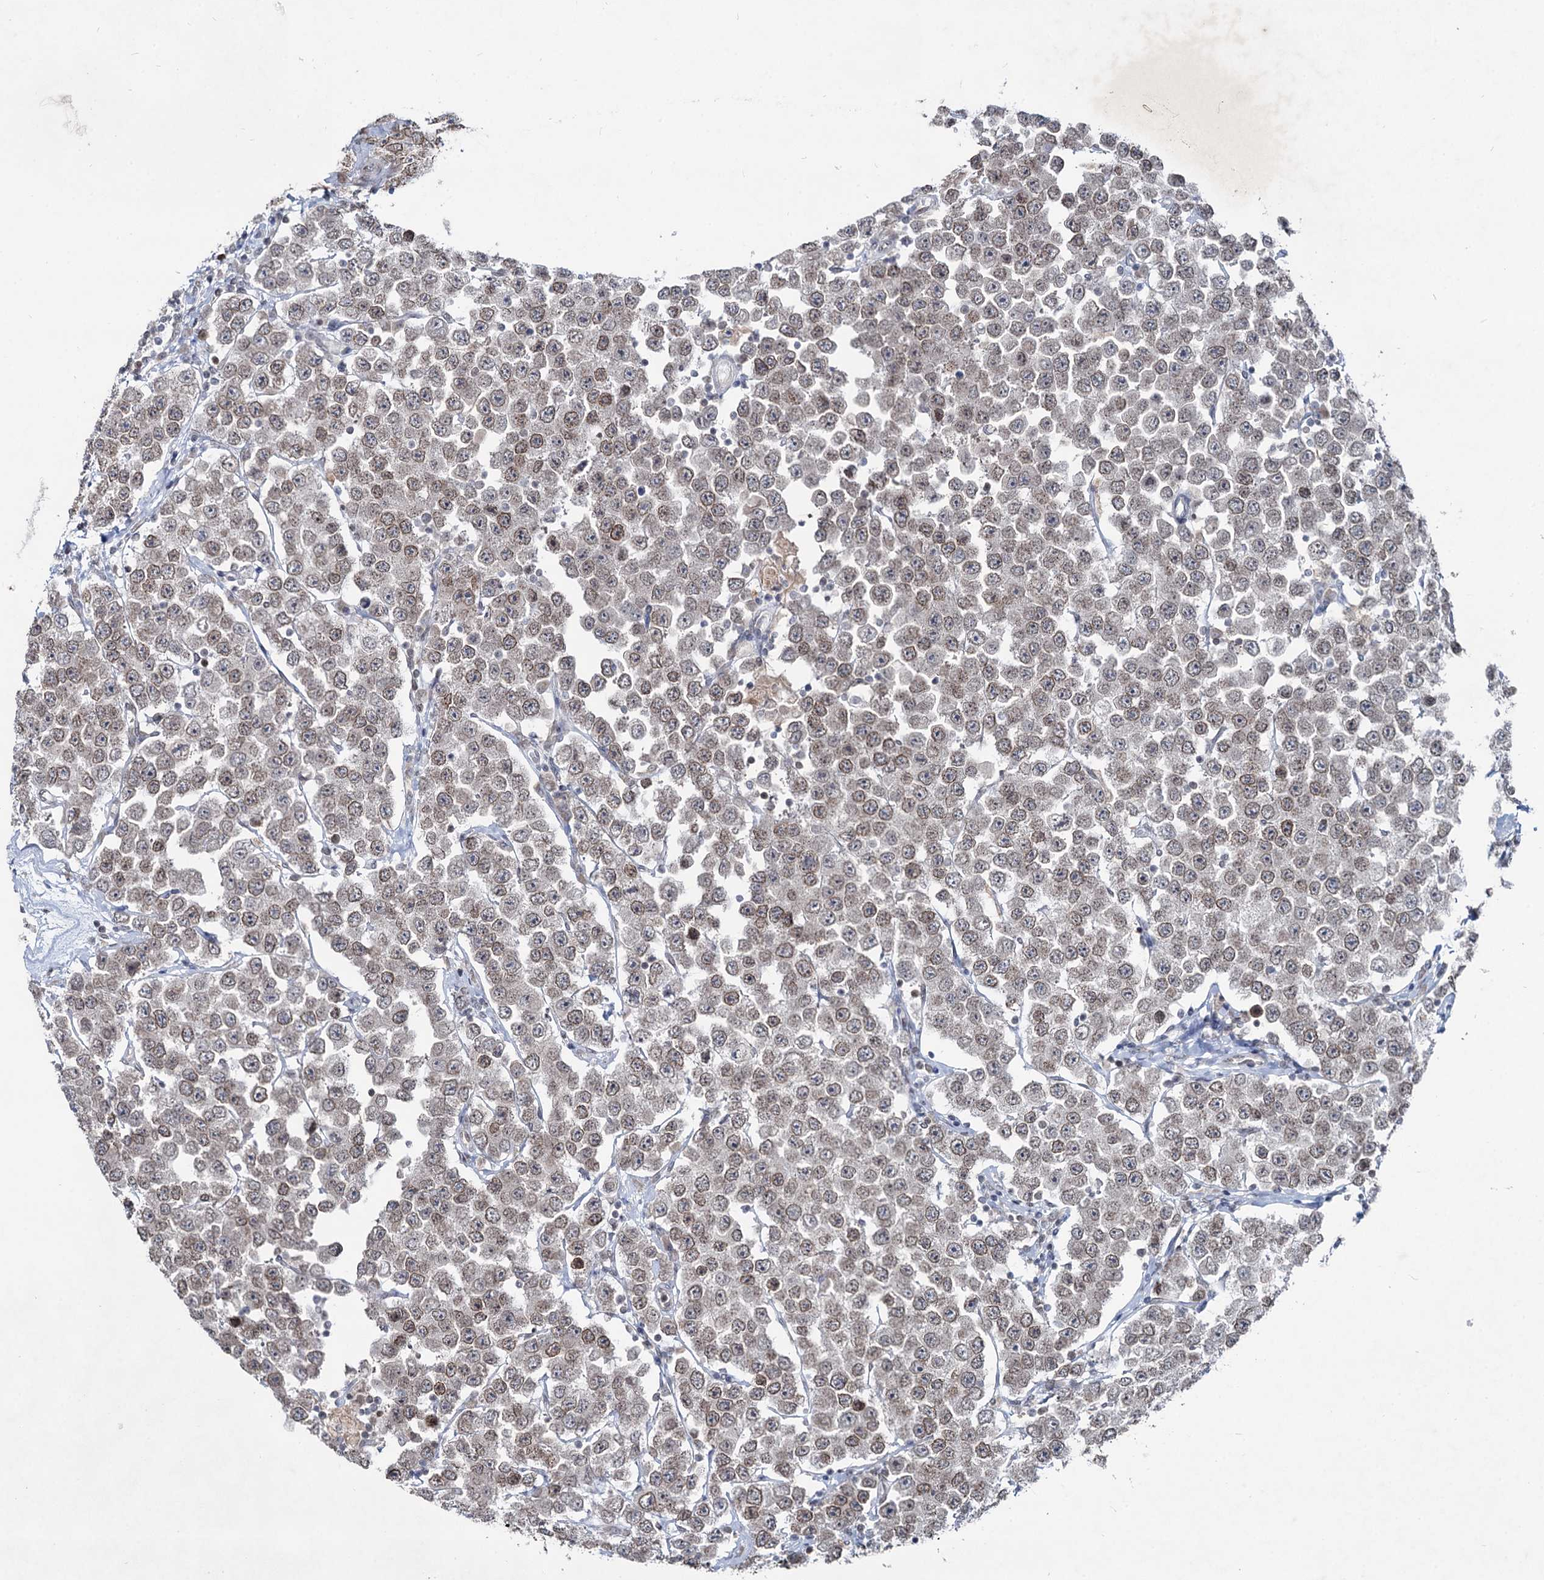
{"staining": {"intensity": "weak", "quantity": ">75%", "location": "cytoplasmic/membranous,nuclear"}, "tissue": "testis cancer", "cell_type": "Tumor cells", "image_type": "cancer", "snomed": [{"axis": "morphology", "description": "Seminoma, NOS"}, {"axis": "topography", "description": "Testis"}], "caption": "The image shows immunohistochemical staining of seminoma (testis). There is weak cytoplasmic/membranous and nuclear expression is seen in approximately >75% of tumor cells.", "gene": "RNF6", "patient": {"sex": "male", "age": 28}}